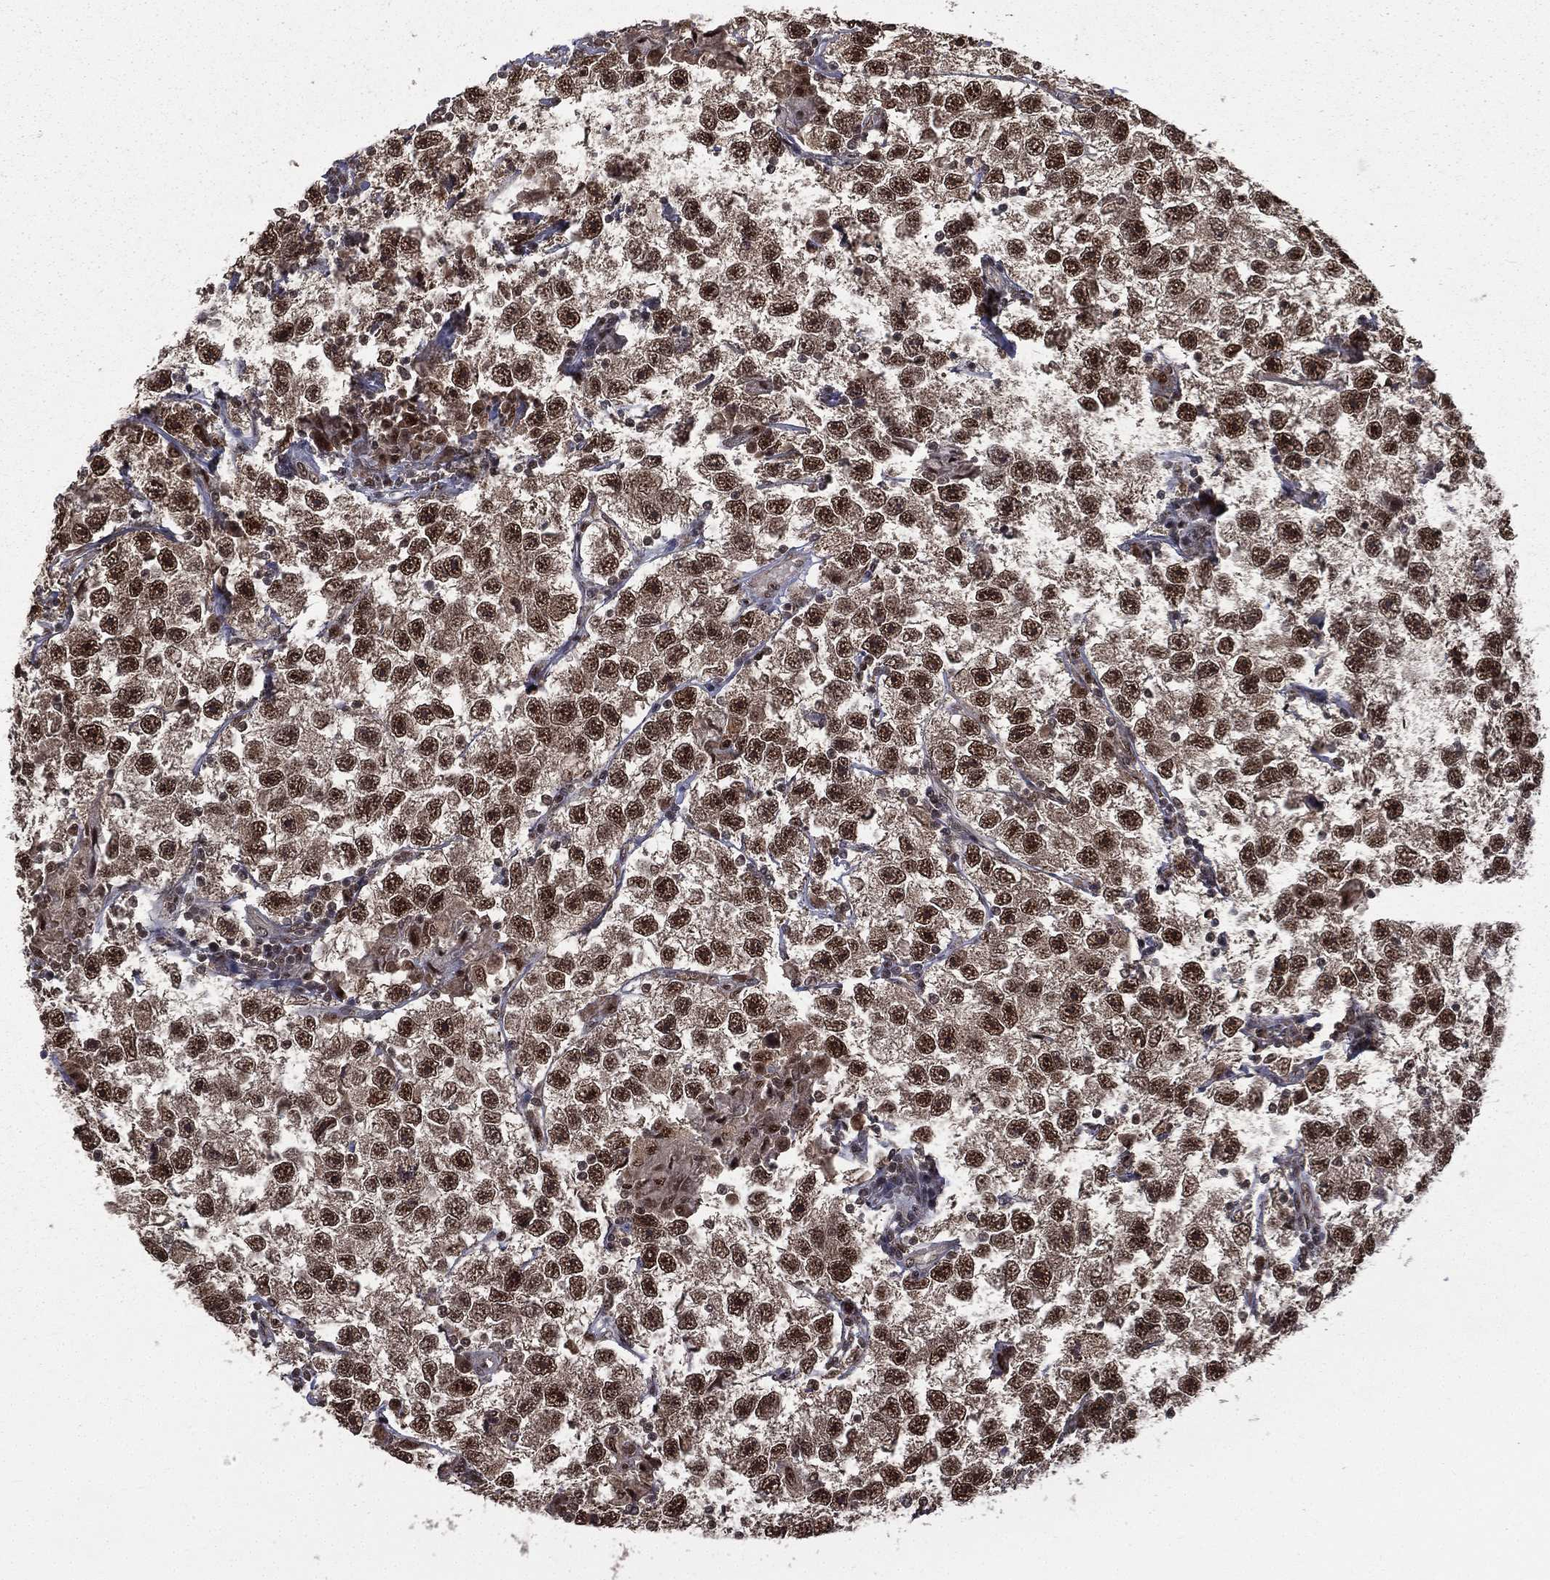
{"staining": {"intensity": "strong", "quantity": "25%-75%", "location": "nuclear"}, "tissue": "testis cancer", "cell_type": "Tumor cells", "image_type": "cancer", "snomed": [{"axis": "morphology", "description": "Seminoma, NOS"}, {"axis": "topography", "description": "Testis"}], "caption": "Strong nuclear protein positivity is present in approximately 25%-75% of tumor cells in testis seminoma.", "gene": "JMJD6", "patient": {"sex": "male", "age": 26}}